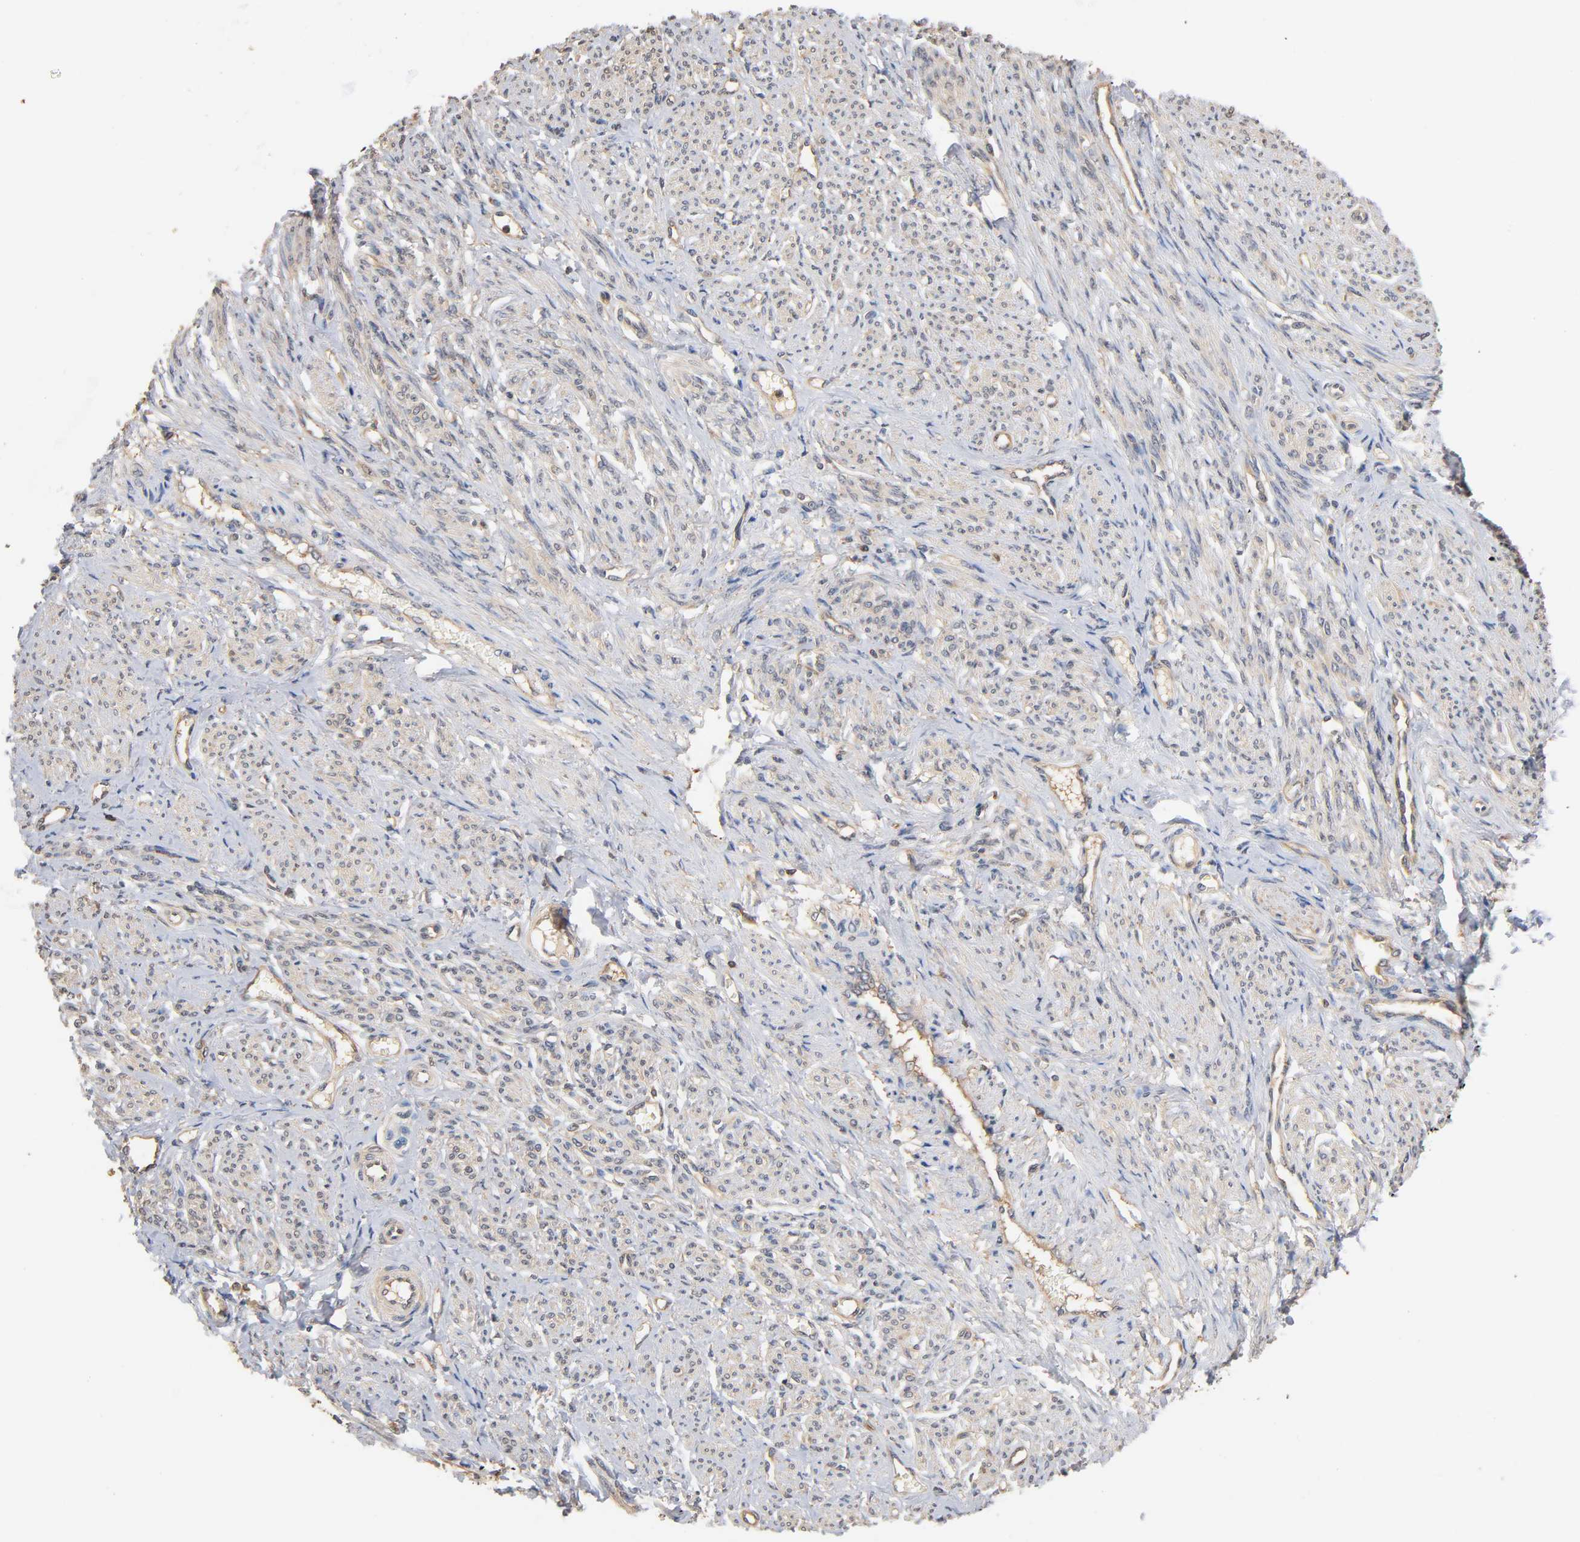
{"staining": {"intensity": "weak", "quantity": ">75%", "location": "cytoplasmic/membranous"}, "tissue": "smooth muscle", "cell_type": "Smooth muscle cells", "image_type": "normal", "snomed": [{"axis": "morphology", "description": "Normal tissue, NOS"}, {"axis": "topography", "description": "Smooth muscle"}], "caption": "DAB immunohistochemical staining of normal human smooth muscle displays weak cytoplasmic/membranous protein expression in approximately >75% of smooth muscle cells. (DAB (3,3'-diaminobenzidine) IHC with brightfield microscopy, high magnification).", "gene": "ALDOA", "patient": {"sex": "female", "age": 65}}